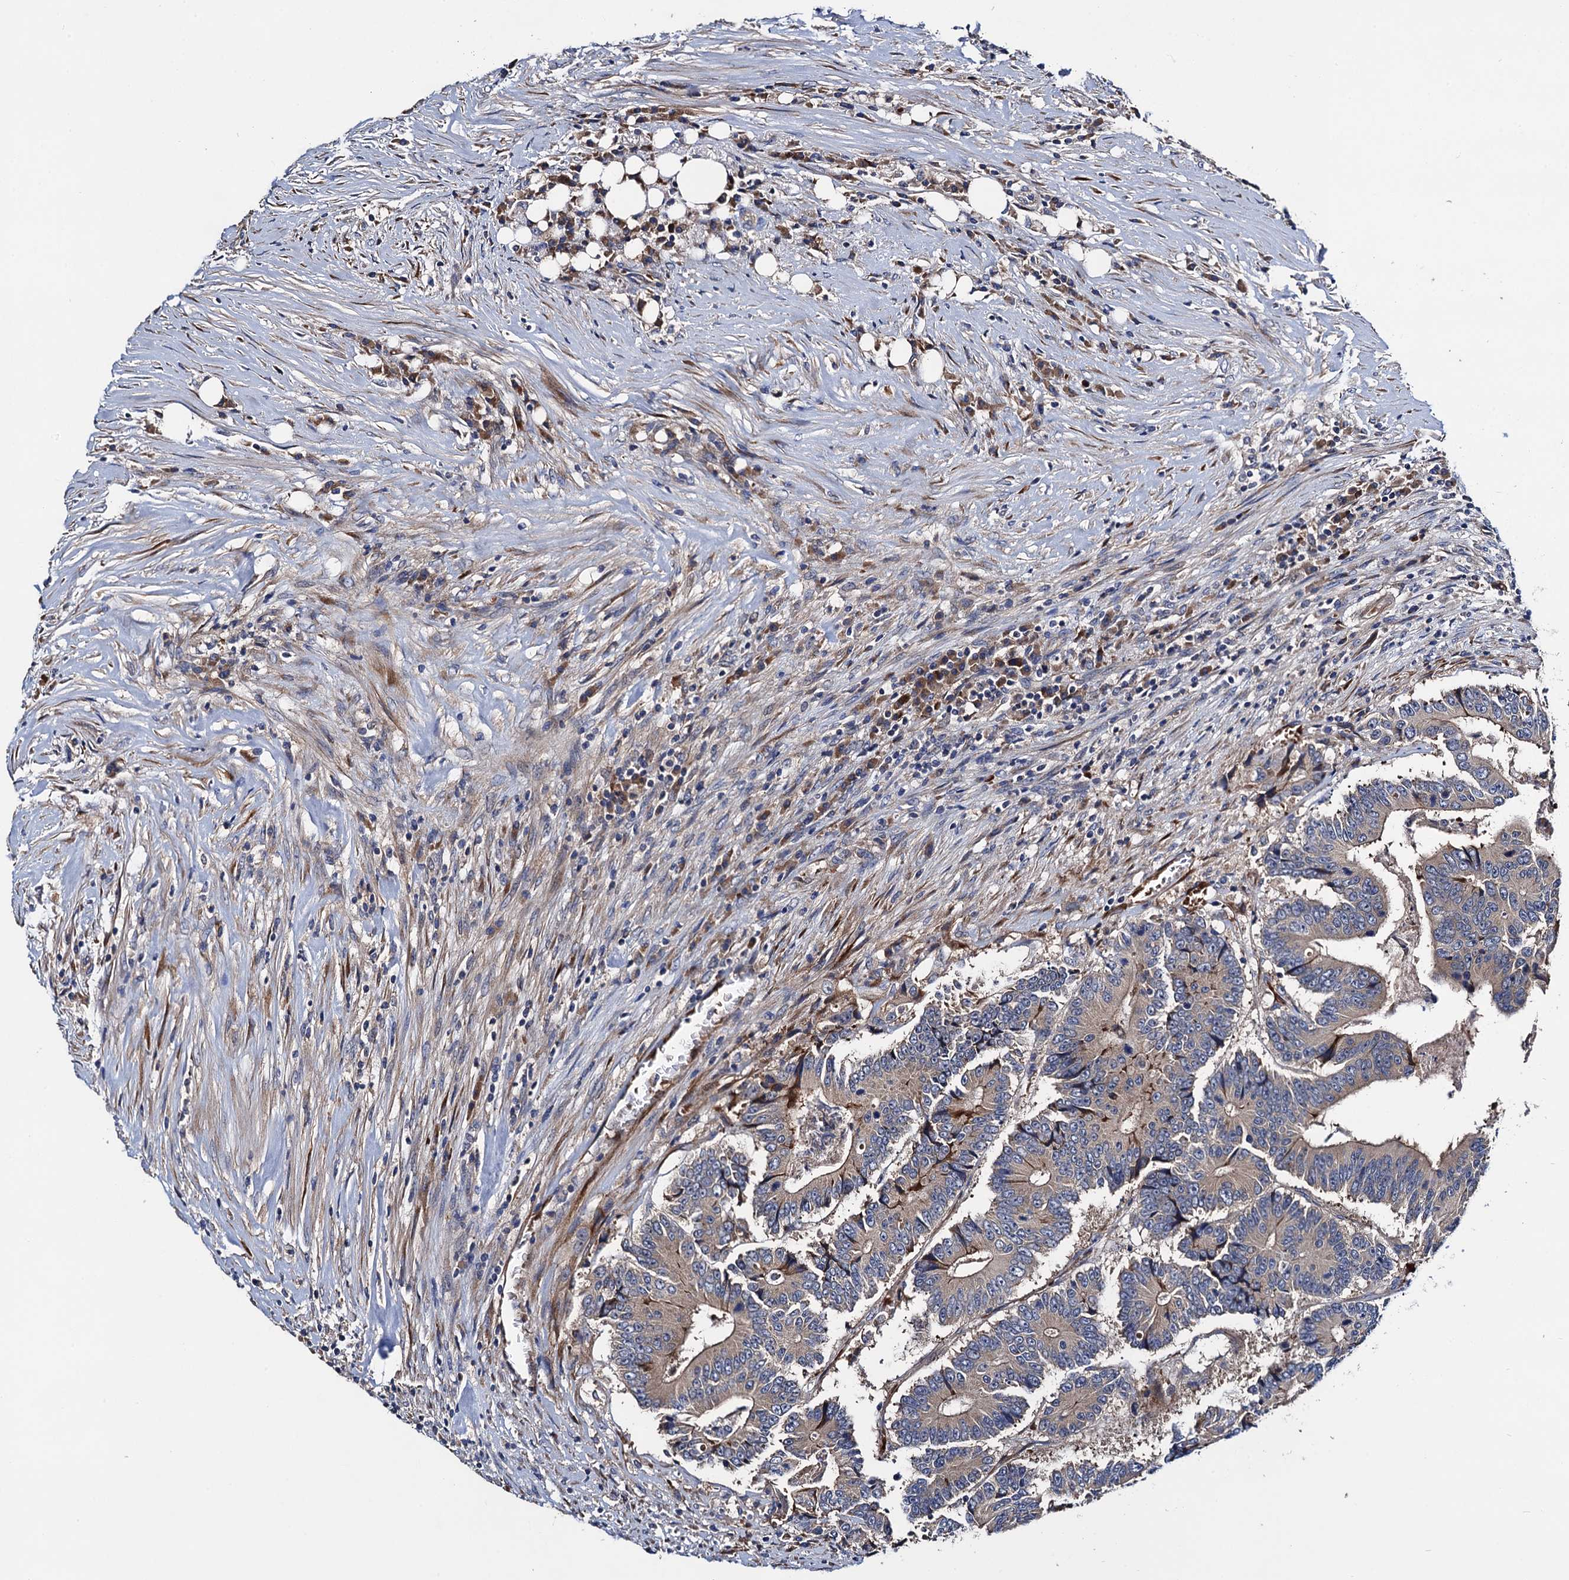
{"staining": {"intensity": "weak", "quantity": "<25%", "location": "cytoplasmic/membranous"}, "tissue": "colorectal cancer", "cell_type": "Tumor cells", "image_type": "cancer", "snomed": [{"axis": "morphology", "description": "Adenocarcinoma, NOS"}, {"axis": "topography", "description": "Colon"}], "caption": "Tumor cells show no significant protein positivity in colorectal cancer.", "gene": "TRMT112", "patient": {"sex": "male", "age": 83}}